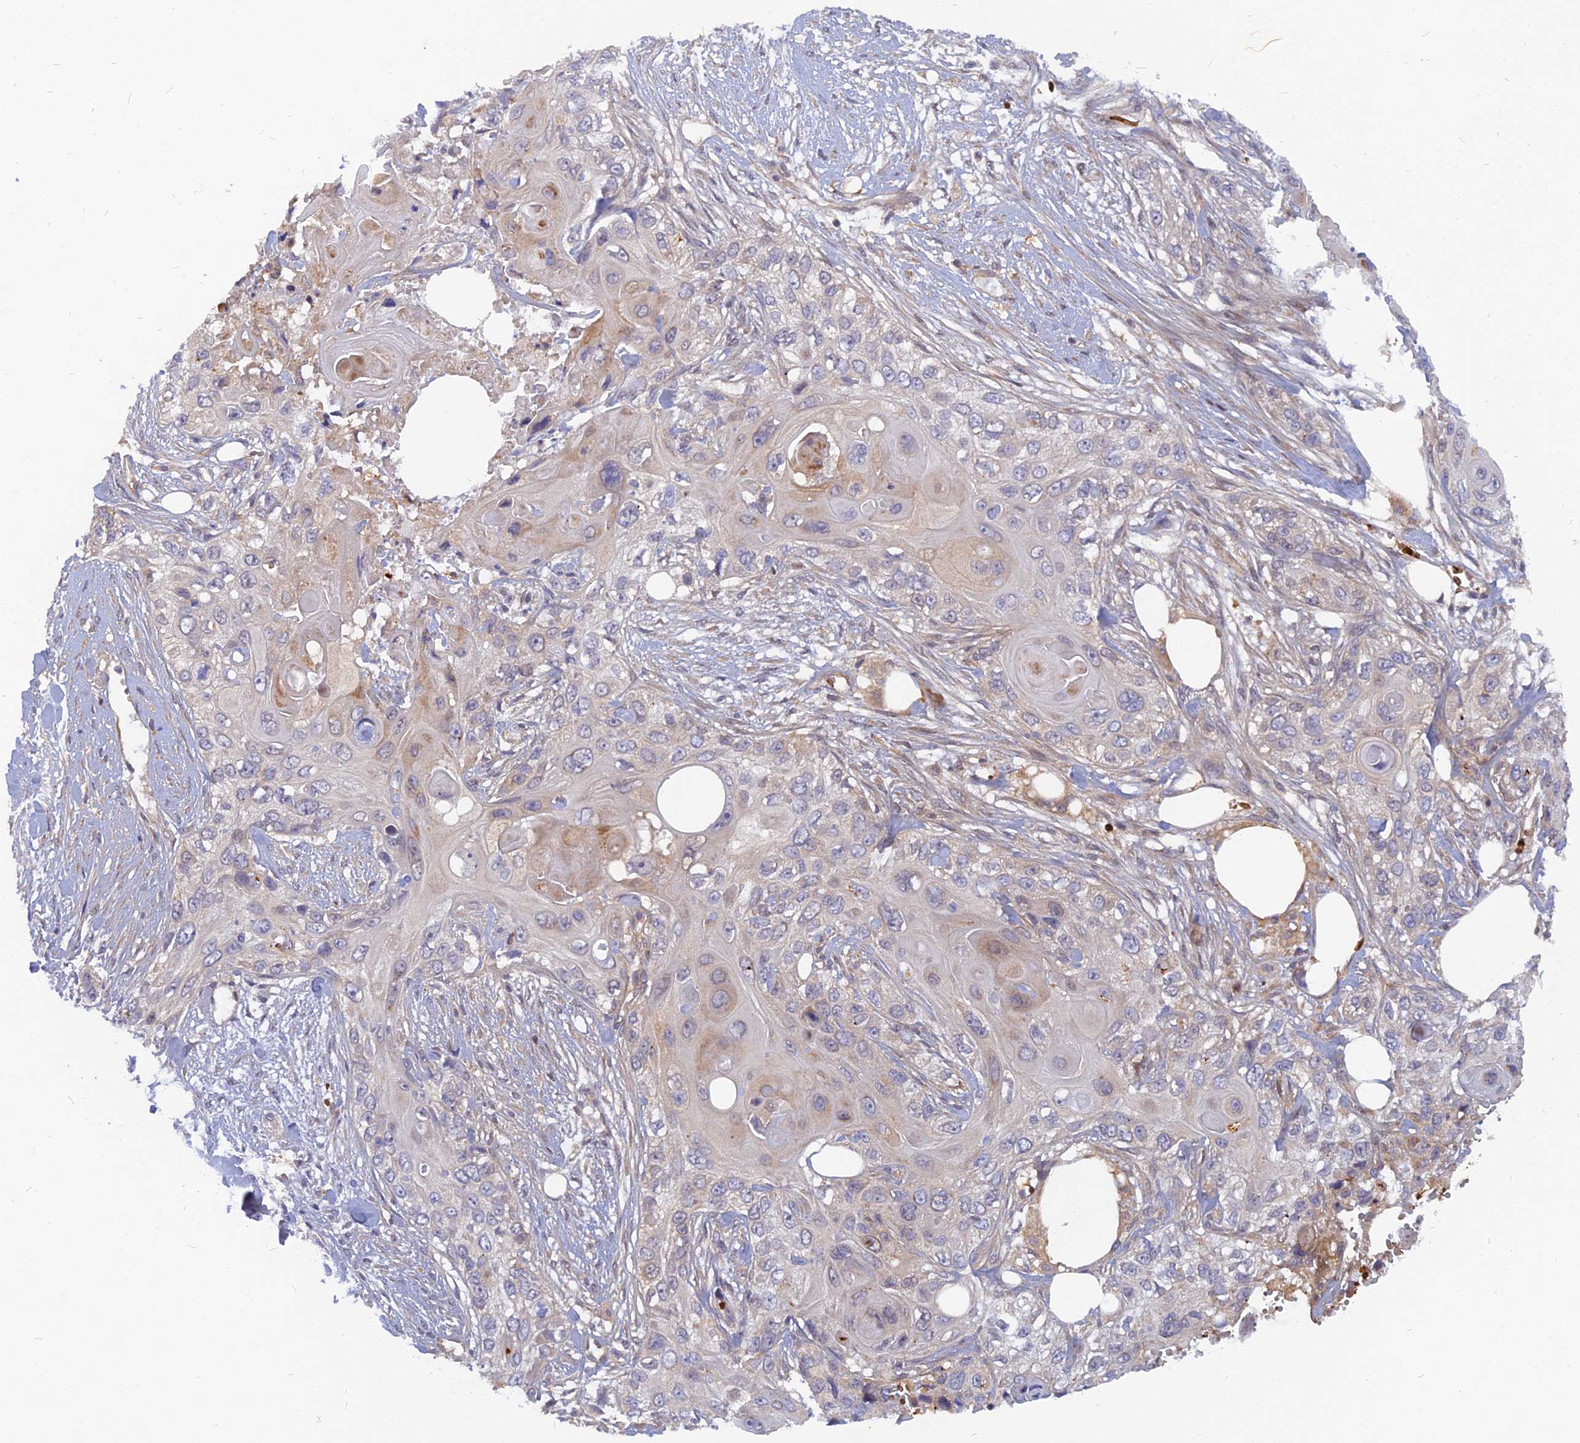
{"staining": {"intensity": "weak", "quantity": "<25%", "location": "cytoplasmic/membranous"}, "tissue": "skin cancer", "cell_type": "Tumor cells", "image_type": "cancer", "snomed": [{"axis": "morphology", "description": "Normal tissue, NOS"}, {"axis": "morphology", "description": "Squamous cell carcinoma, NOS"}, {"axis": "topography", "description": "Skin"}], "caption": "Tumor cells are negative for brown protein staining in squamous cell carcinoma (skin).", "gene": "ARL2BP", "patient": {"sex": "male", "age": 72}}